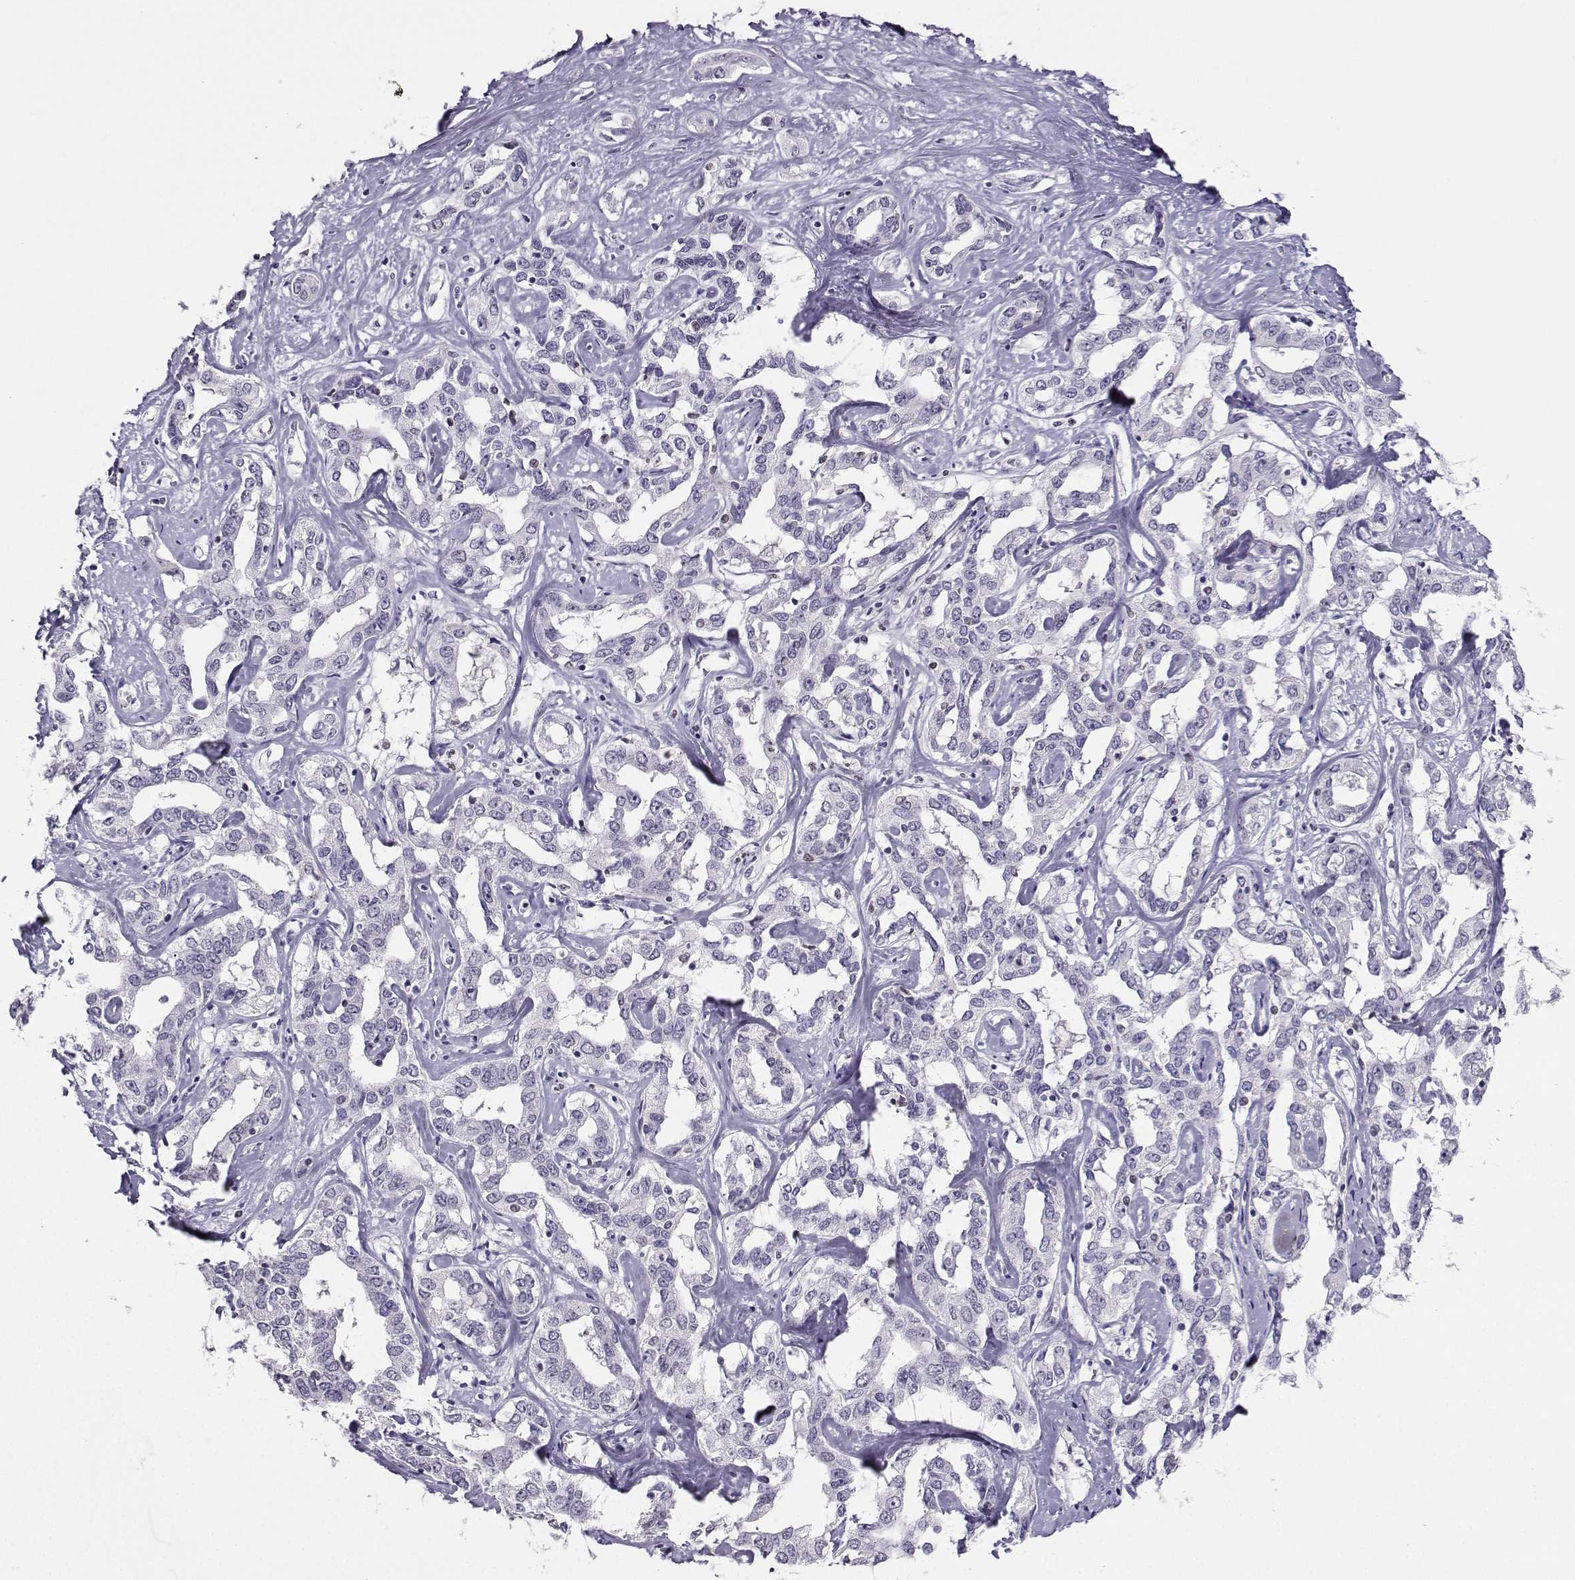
{"staining": {"intensity": "negative", "quantity": "none", "location": "none"}, "tissue": "liver cancer", "cell_type": "Tumor cells", "image_type": "cancer", "snomed": [{"axis": "morphology", "description": "Cholangiocarcinoma"}, {"axis": "topography", "description": "Liver"}], "caption": "Tumor cells show no significant protein staining in liver cancer (cholangiocarcinoma).", "gene": "TEDC2", "patient": {"sex": "male", "age": 59}}